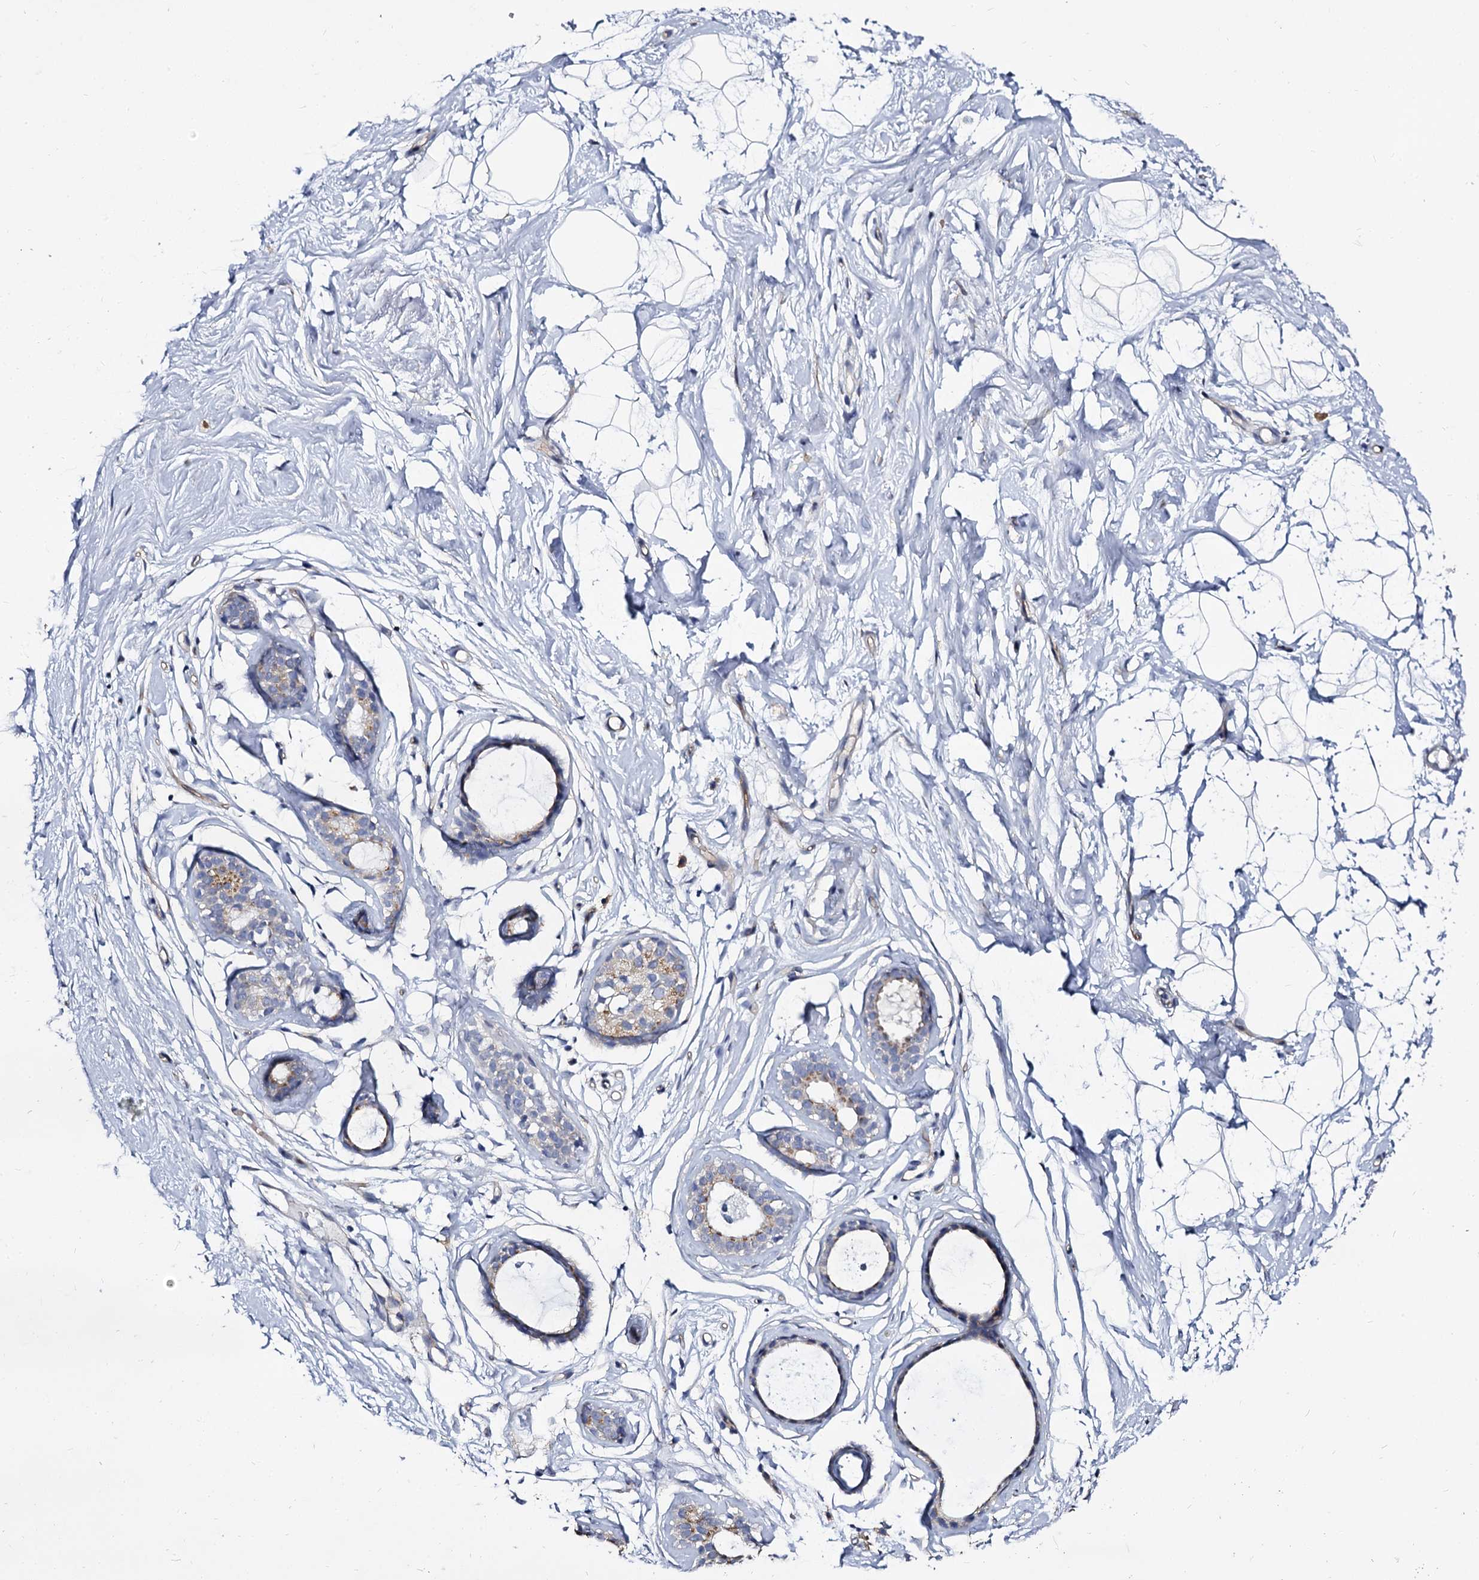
{"staining": {"intensity": "negative", "quantity": "none", "location": "none"}, "tissue": "breast", "cell_type": "Adipocytes", "image_type": "normal", "snomed": [{"axis": "morphology", "description": "Normal tissue, NOS"}, {"axis": "morphology", "description": "Adenoma, NOS"}, {"axis": "topography", "description": "Breast"}], "caption": "The image exhibits no significant positivity in adipocytes of breast. (Stains: DAB (3,3'-diaminobenzidine) immunohistochemistry with hematoxylin counter stain, Microscopy: brightfield microscopy at high magnification).", "gene": "CBFB", "patient": {"sex": "female", "age": 23}}